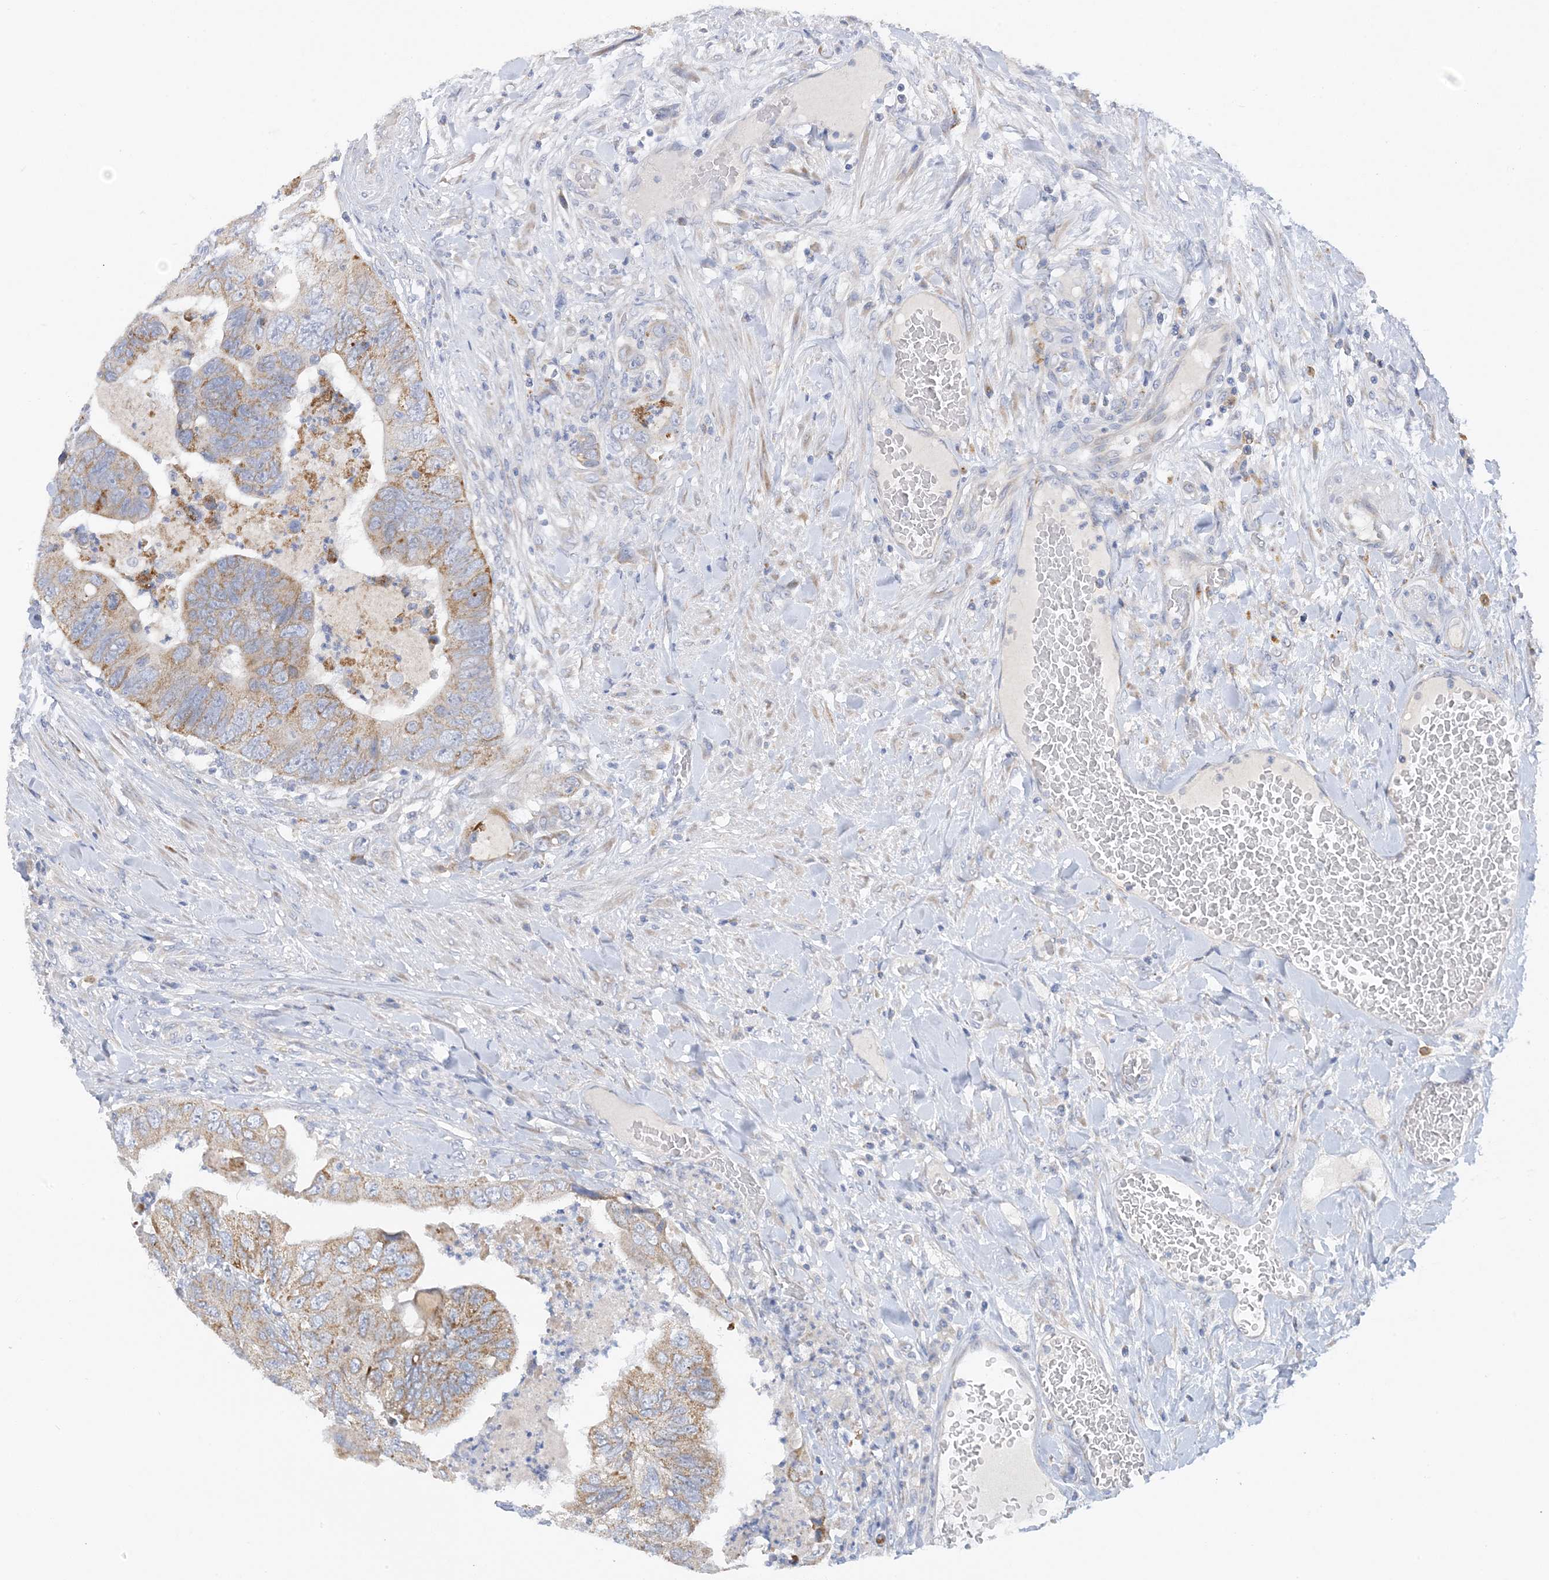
{"staining": {"intensity": "moderate", "quantity": "25%-75%", "location": "cytoplasmic/membranous"}, "tissue": "colorectal cancer", "cell_type": "Tumor cells", "image_type": "cancer", "snomed": [{"axis": "morphology", "description": "Adenocarcinoma, NOS"}, {"axis": "topography", "description": "Rectum"}], "caption": "Immunohistochemical staining of human colorectal cancer (adenocarcinoma) exhibits moderate cytoplasmic/membranous protein positivity in approximately 25%-75% of tumor cells.", "gene": "ZCCHC18", "patient": {"sex": "male", "age": 63}}